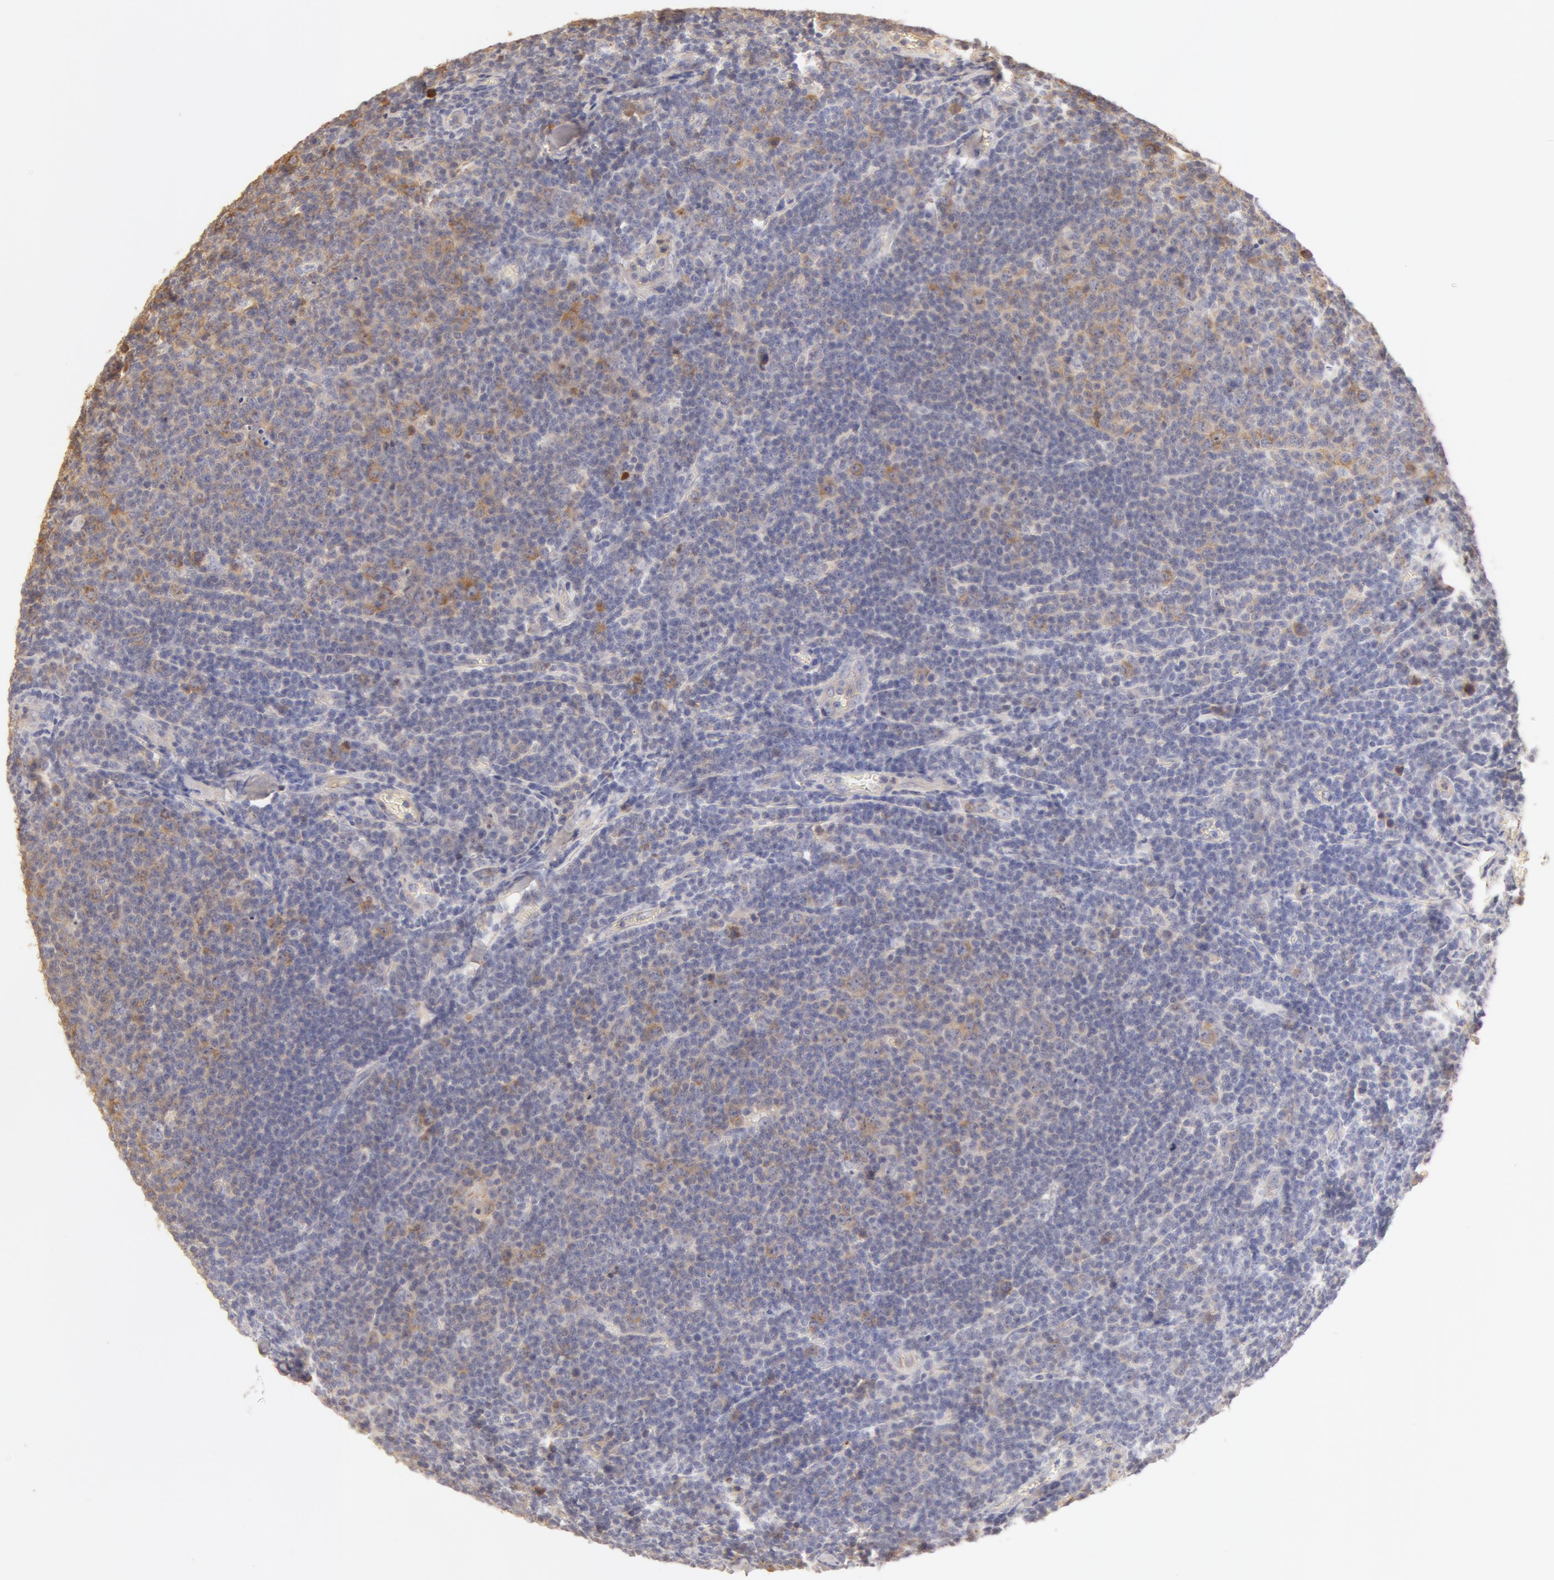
{"staining": {"intensity": "moderate", "quantity": "<25%", "location": "cytoplasmic/membranous"}, "tissue": "lymphoma", "cell_type": "Tumor cells", "image_type": "cancer", "snomed": [{"axis": "morphology", "description": "Malignant lymphoma, non-Hodgkin's type, Low grade"}, {"axis": "topography", "description": "Lymph node"}], "caption": "This histopathology image reveals immunohistochemistry (IHC) staining of human lymphoma, with low moderate cytoplasmic/membranous expression in approximately <25% of tumor cells.", "gene": "TF", "patient": {"sex": "male", "age": 74}}